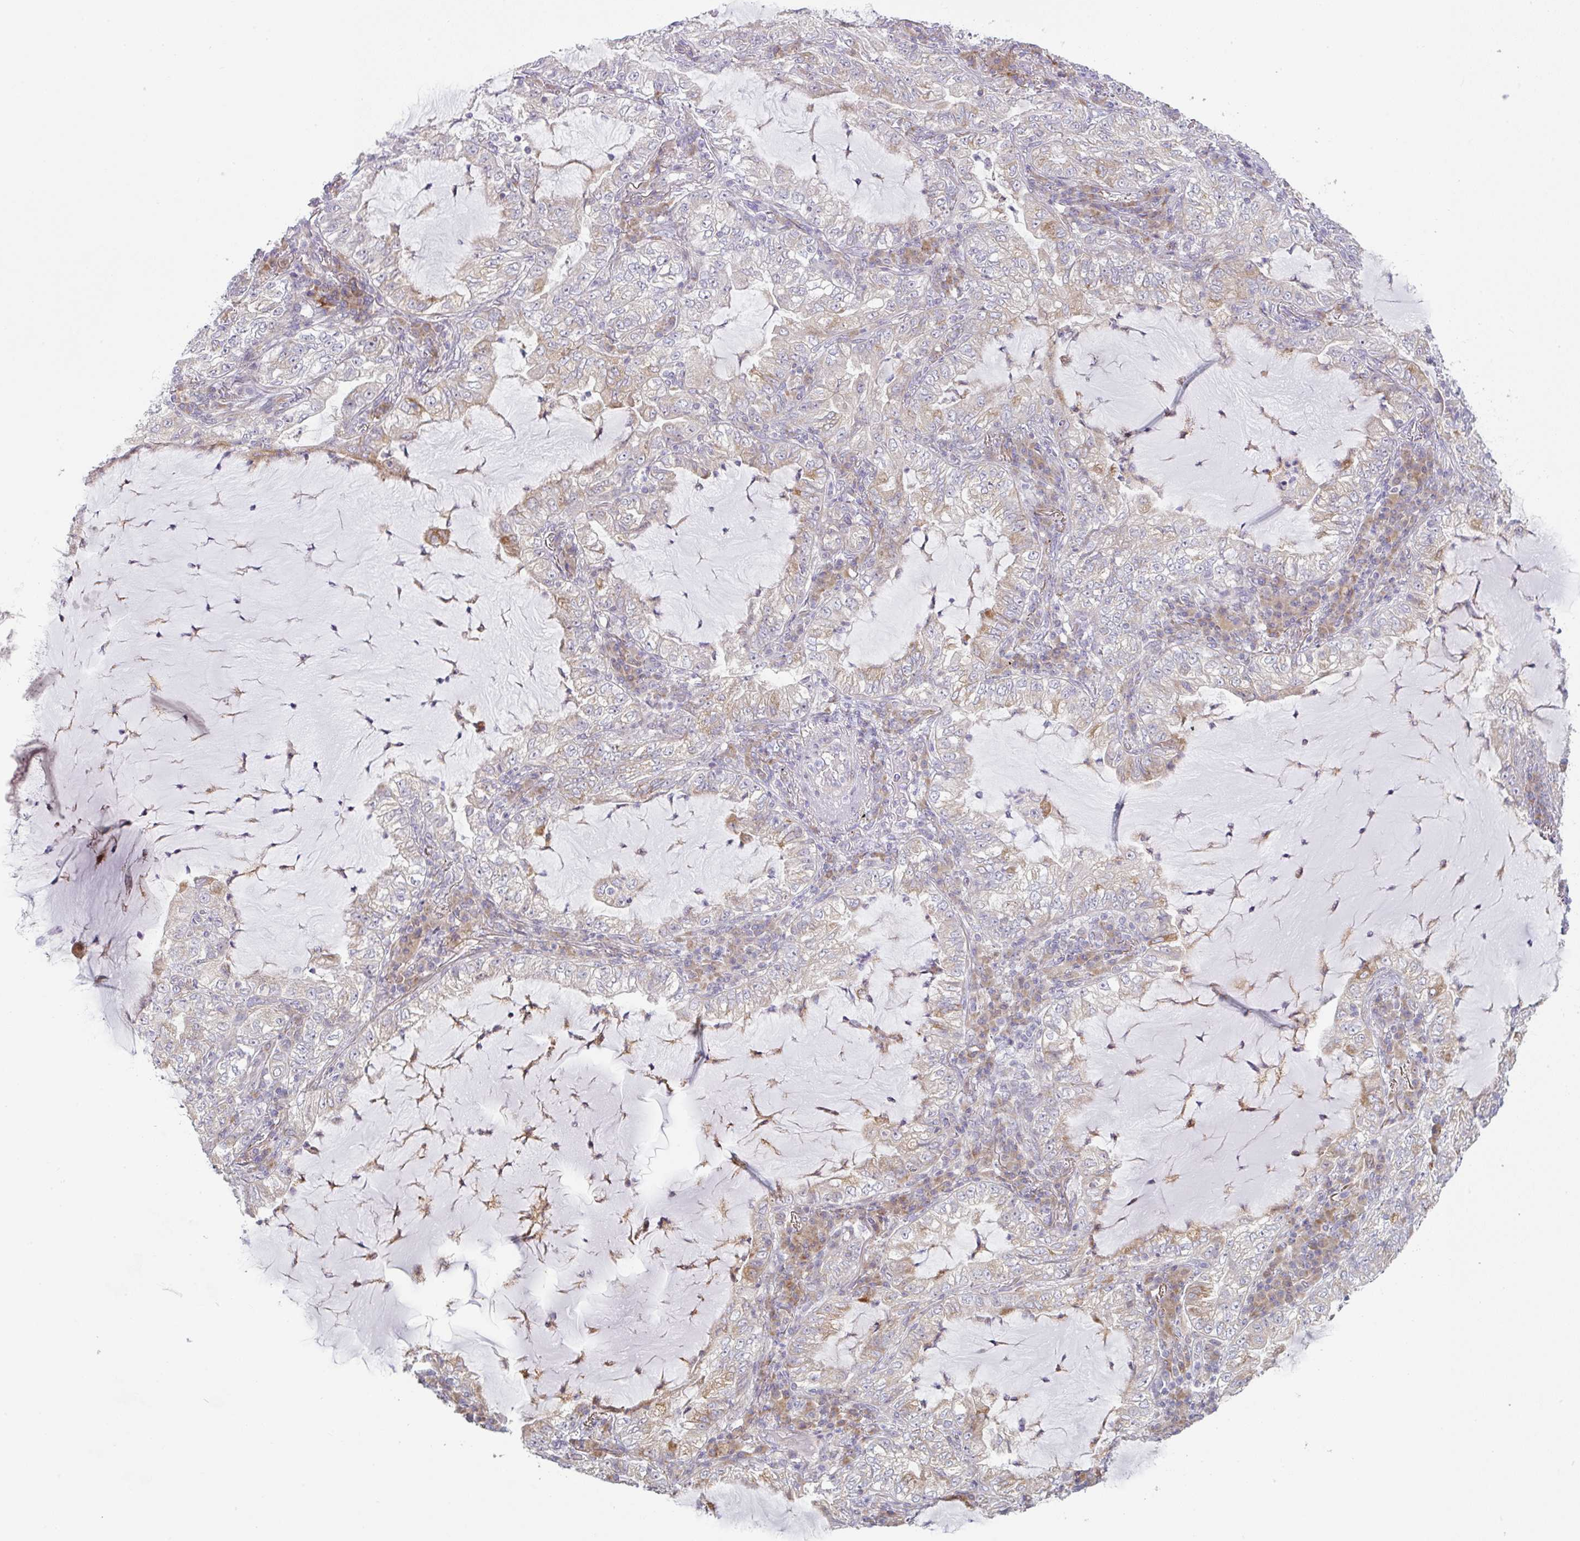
{"staining": {"intensity": "moderate", "quantity": "<25%", "location": "cytoplasmic/membranous"}, "tissue": "lung cancer", "cell_type": "Tumor cells", "image_type": "cancer", "snomed": [{"axis": "morphology", "description": "Adenocarcinoma, NOS"}, {"axis": "topography", "description": "Lung"}], "caption": "Immunohistochemical staining of lung cancer shows low levels of moderate cytoplasmic/membranous expression in about <25% of tumor cells.", "gene": "MOB1A", "patient": {"sex": "female", "age": 73}}